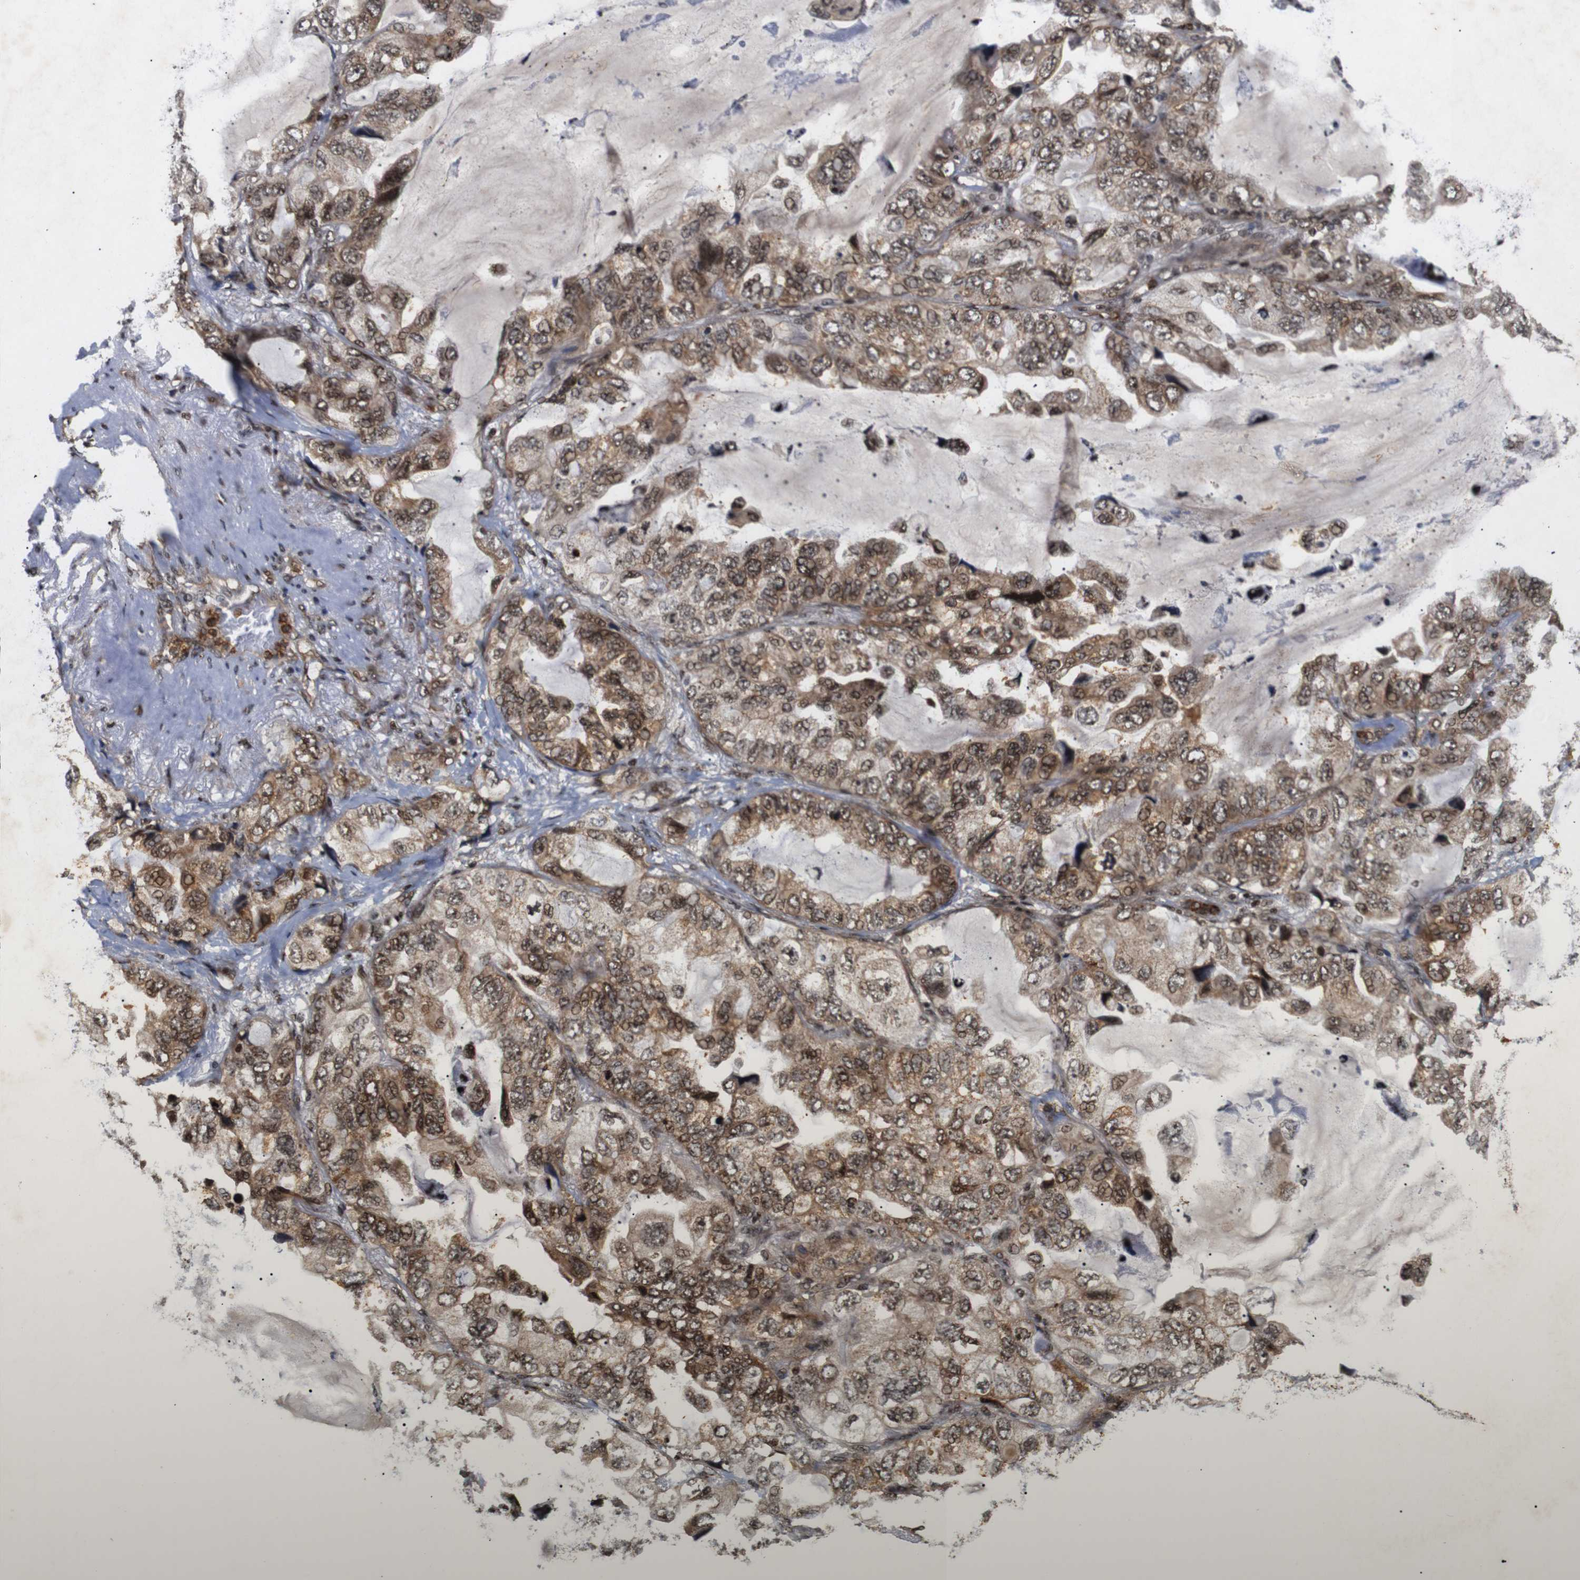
{"staining": {"intensity": "moderate", "quantity": ">75%", "location": "cytoplasmic/membranous,nuclear"}, "tissue": "lung cancer", "cell_type": "Tumor cells", "image_type": "cancer", "snomed": [{"axis": "morphology", "description": "Squamous cell carcinoma, NOS"}, {"axis": "topography", "description": "Lung"}], "caption": "Lung squamous cell carcinoma tissue demonstrates moderate cytoplasmic/membranous and nuclear positivity in approximately >75% of tumor cells, visualized by immunohistochemistry.", "gene": "KIF23", "patient": {"sex": "female", "age": 73}}